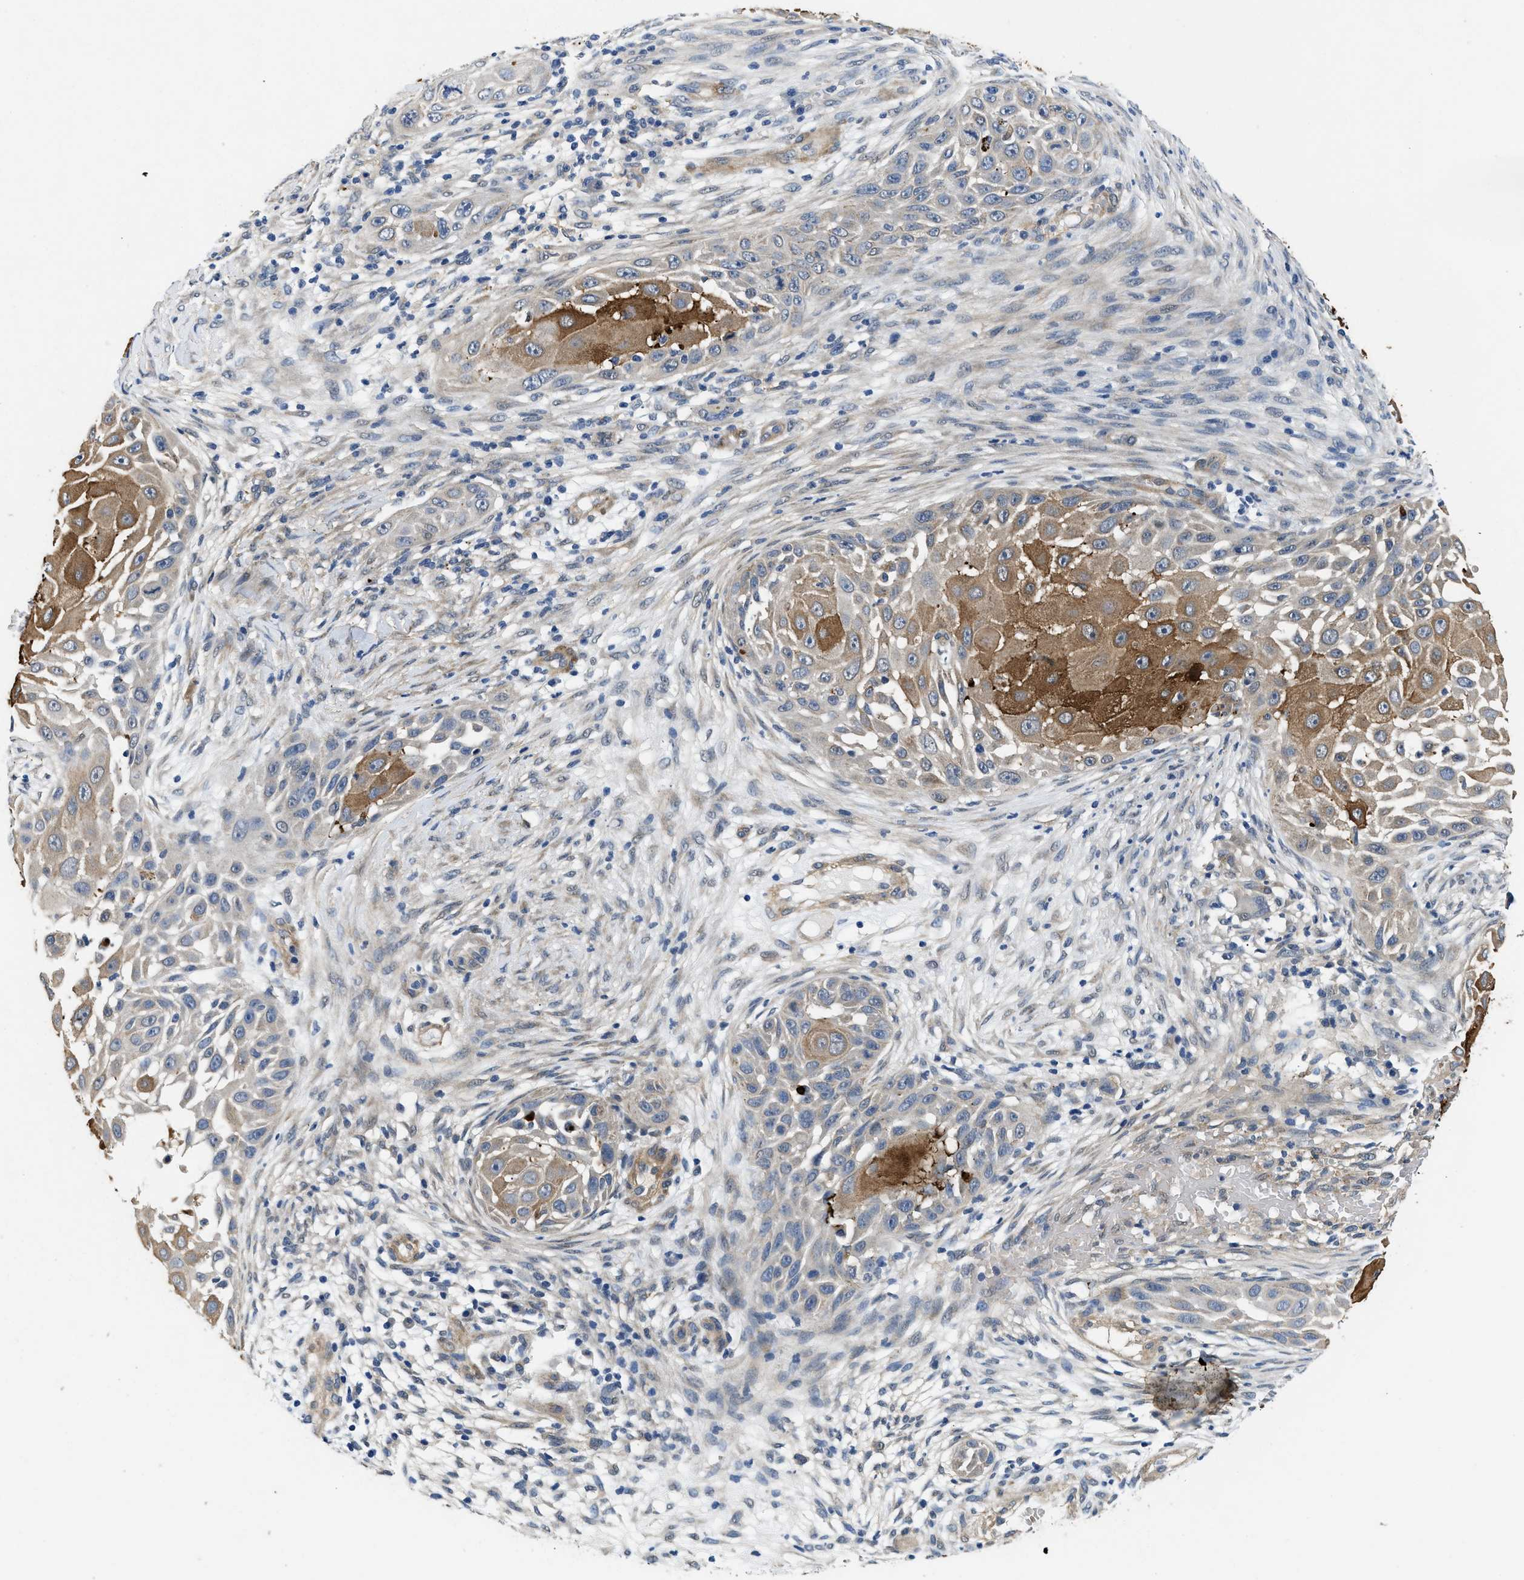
{"staining": {"intensity": "moderate", "quantity": "25%-75%", "location": "cytoplasmic/membranous"}, "tissue": "skin cancer", "cell_type": "Tumor cells", "image_type": "cancer", "snomed": [{"axis": "morphology", "description": "Squamous cell carcinoma, NOS"}, {"axis": "topography", "description": "Skin"}], "caption": "IHC histopathology image of human skin squamous cell carcinoma stained for a protein (brown), which shows medium levels of moderate cytoplasmic/membranous staining in approximately 25%-75% of tumor cells.", "gene": "RAPH1", "patient": {"sex": "female", "age": 44}}